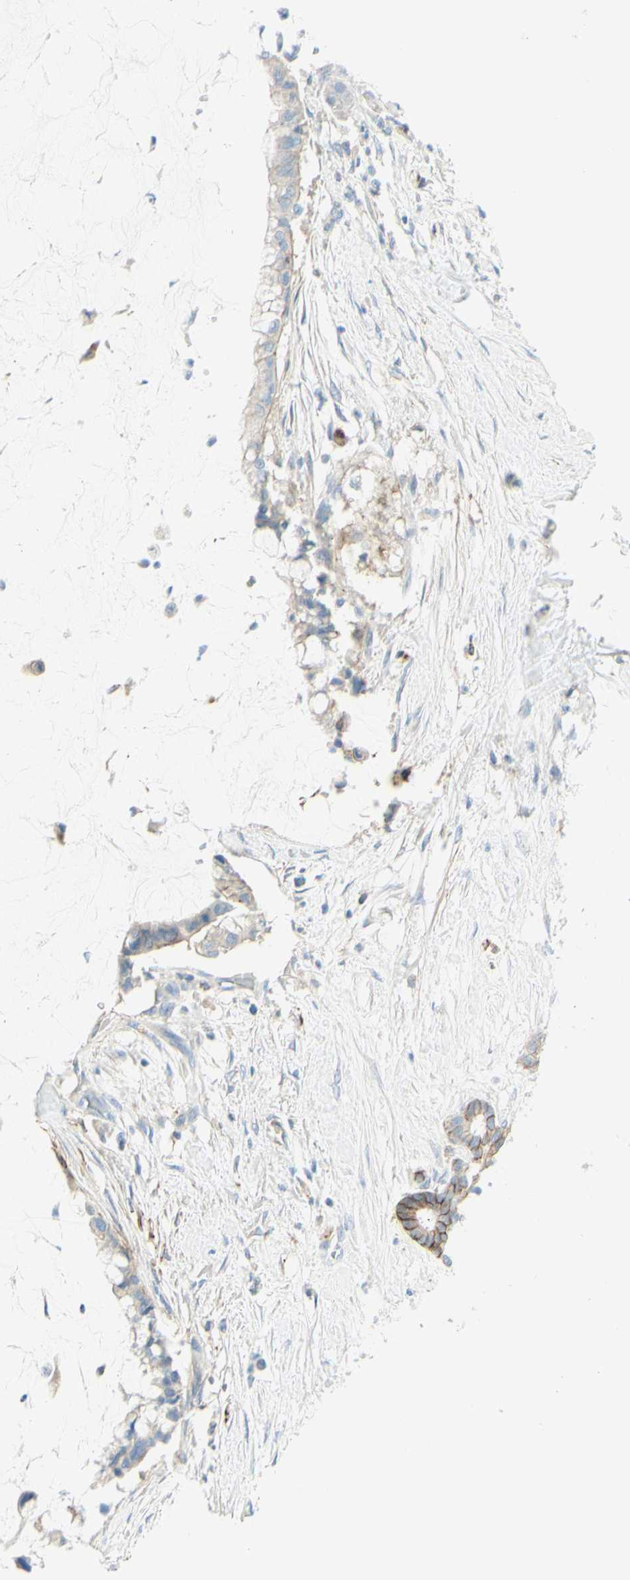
{"staining": {"intensity": "moderate", "quantity": "<25%", "location": "cytoplasmic/membranous"}, "tissue": "pancreatic cancer", "cell_type": "Tumor cells", "image_type": "cancer", "snomed": [{"axis": "morphology", "description": "Adenocarcinoma, NOS"}, {"axis": "topography", "description": "Pancreas"}], "caption": "Immunohistochemical staining of pancreatic adenocarcinoma shows low levels of moderate cytoplasmic/membranous staining in approximately <25% of tumor cells.", "gene": "ALCAM", "patient": {"sex": "male", "age": 41}}